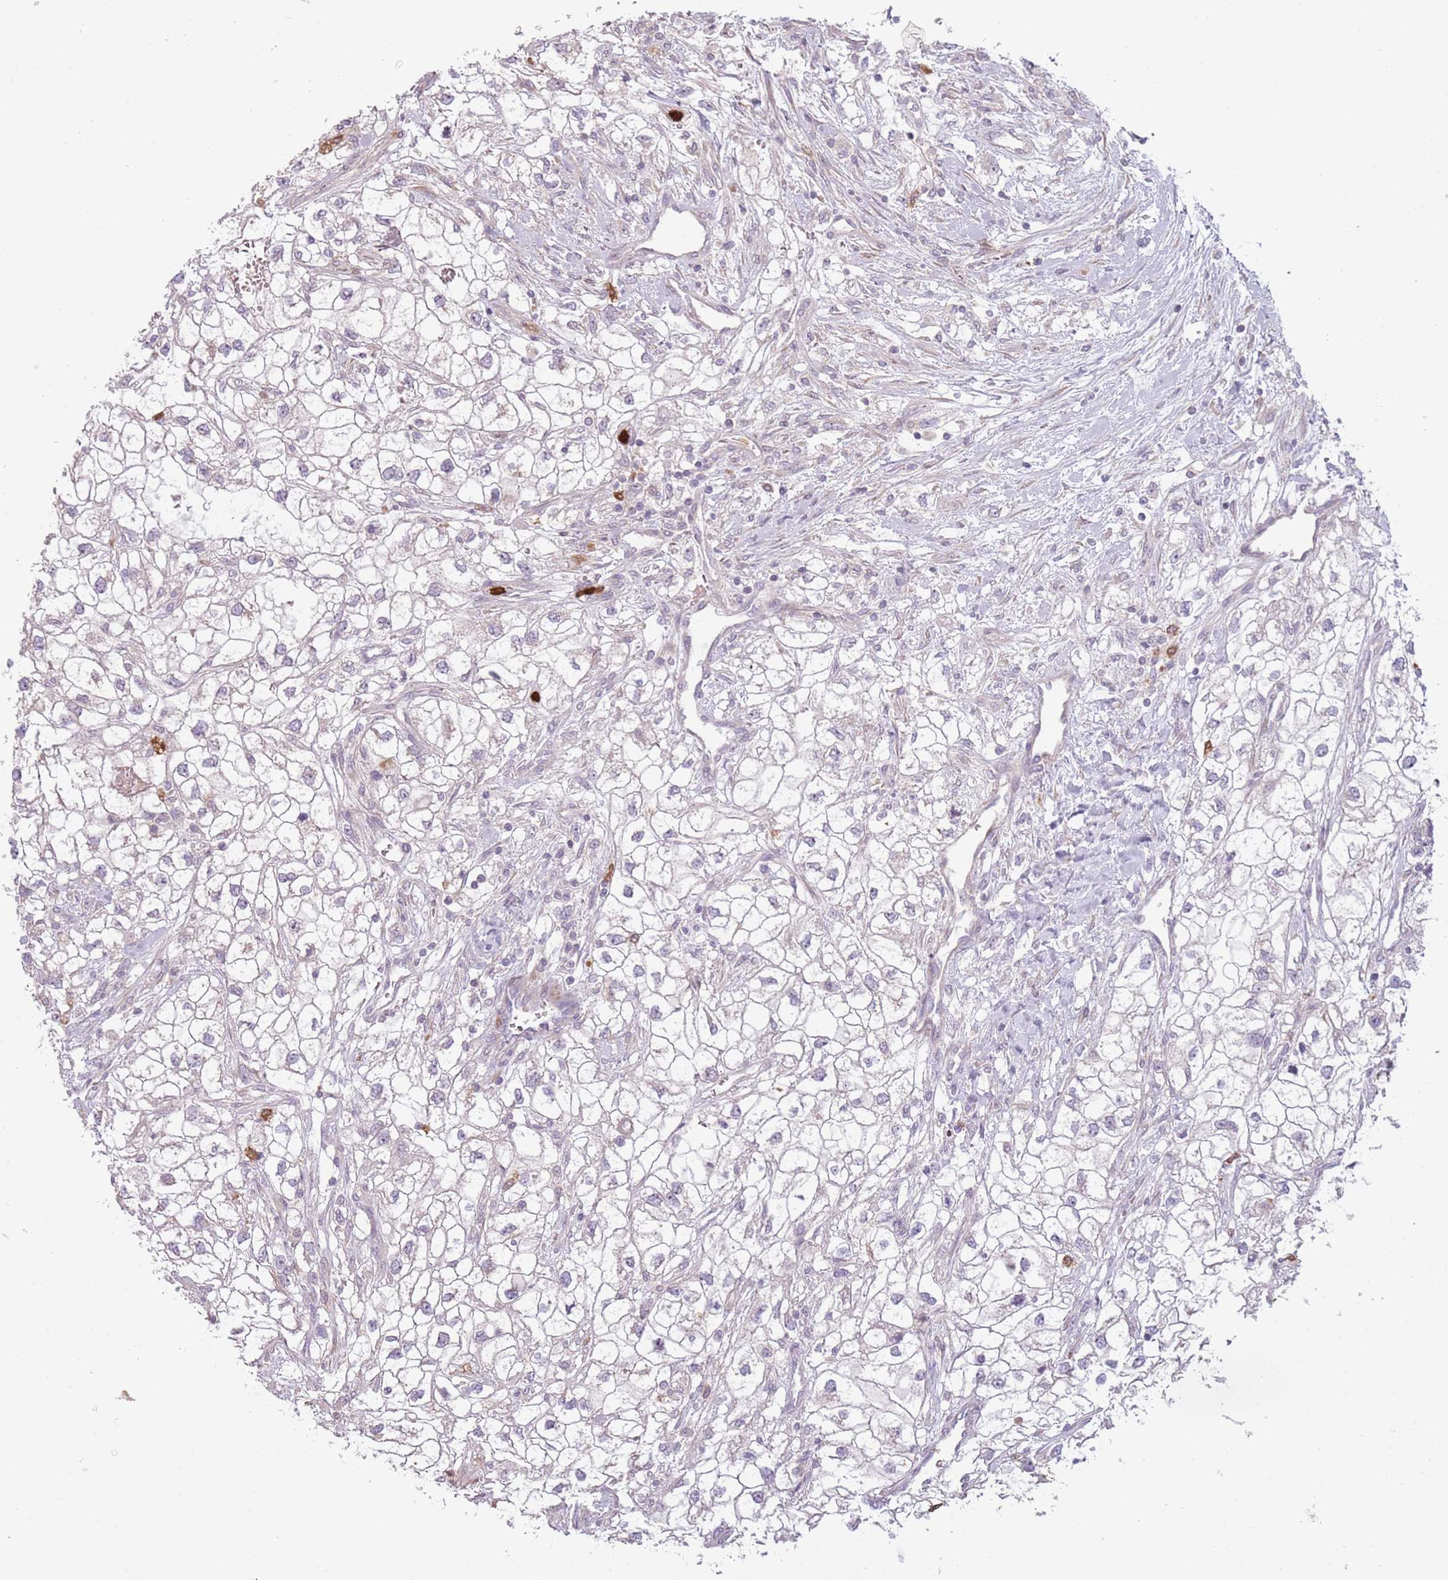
{"staining": {"intensity": "negative", "quantity": "none", "location": "none"}, "tissue": "renal cancer", "cell_type": "Tumor cells", "image_type": "cancer", "snomed": [{"axis": "morphology", "description": "Adenocarcinoma, NOS"}, {"axis": "topography", "description": "Kidney"}], "caption": "There is no significant positivity in tumor cells of adenocarcinoma (renal).", "gene": "SPAG4", "patient": {"sex": "male", "age": 59}}